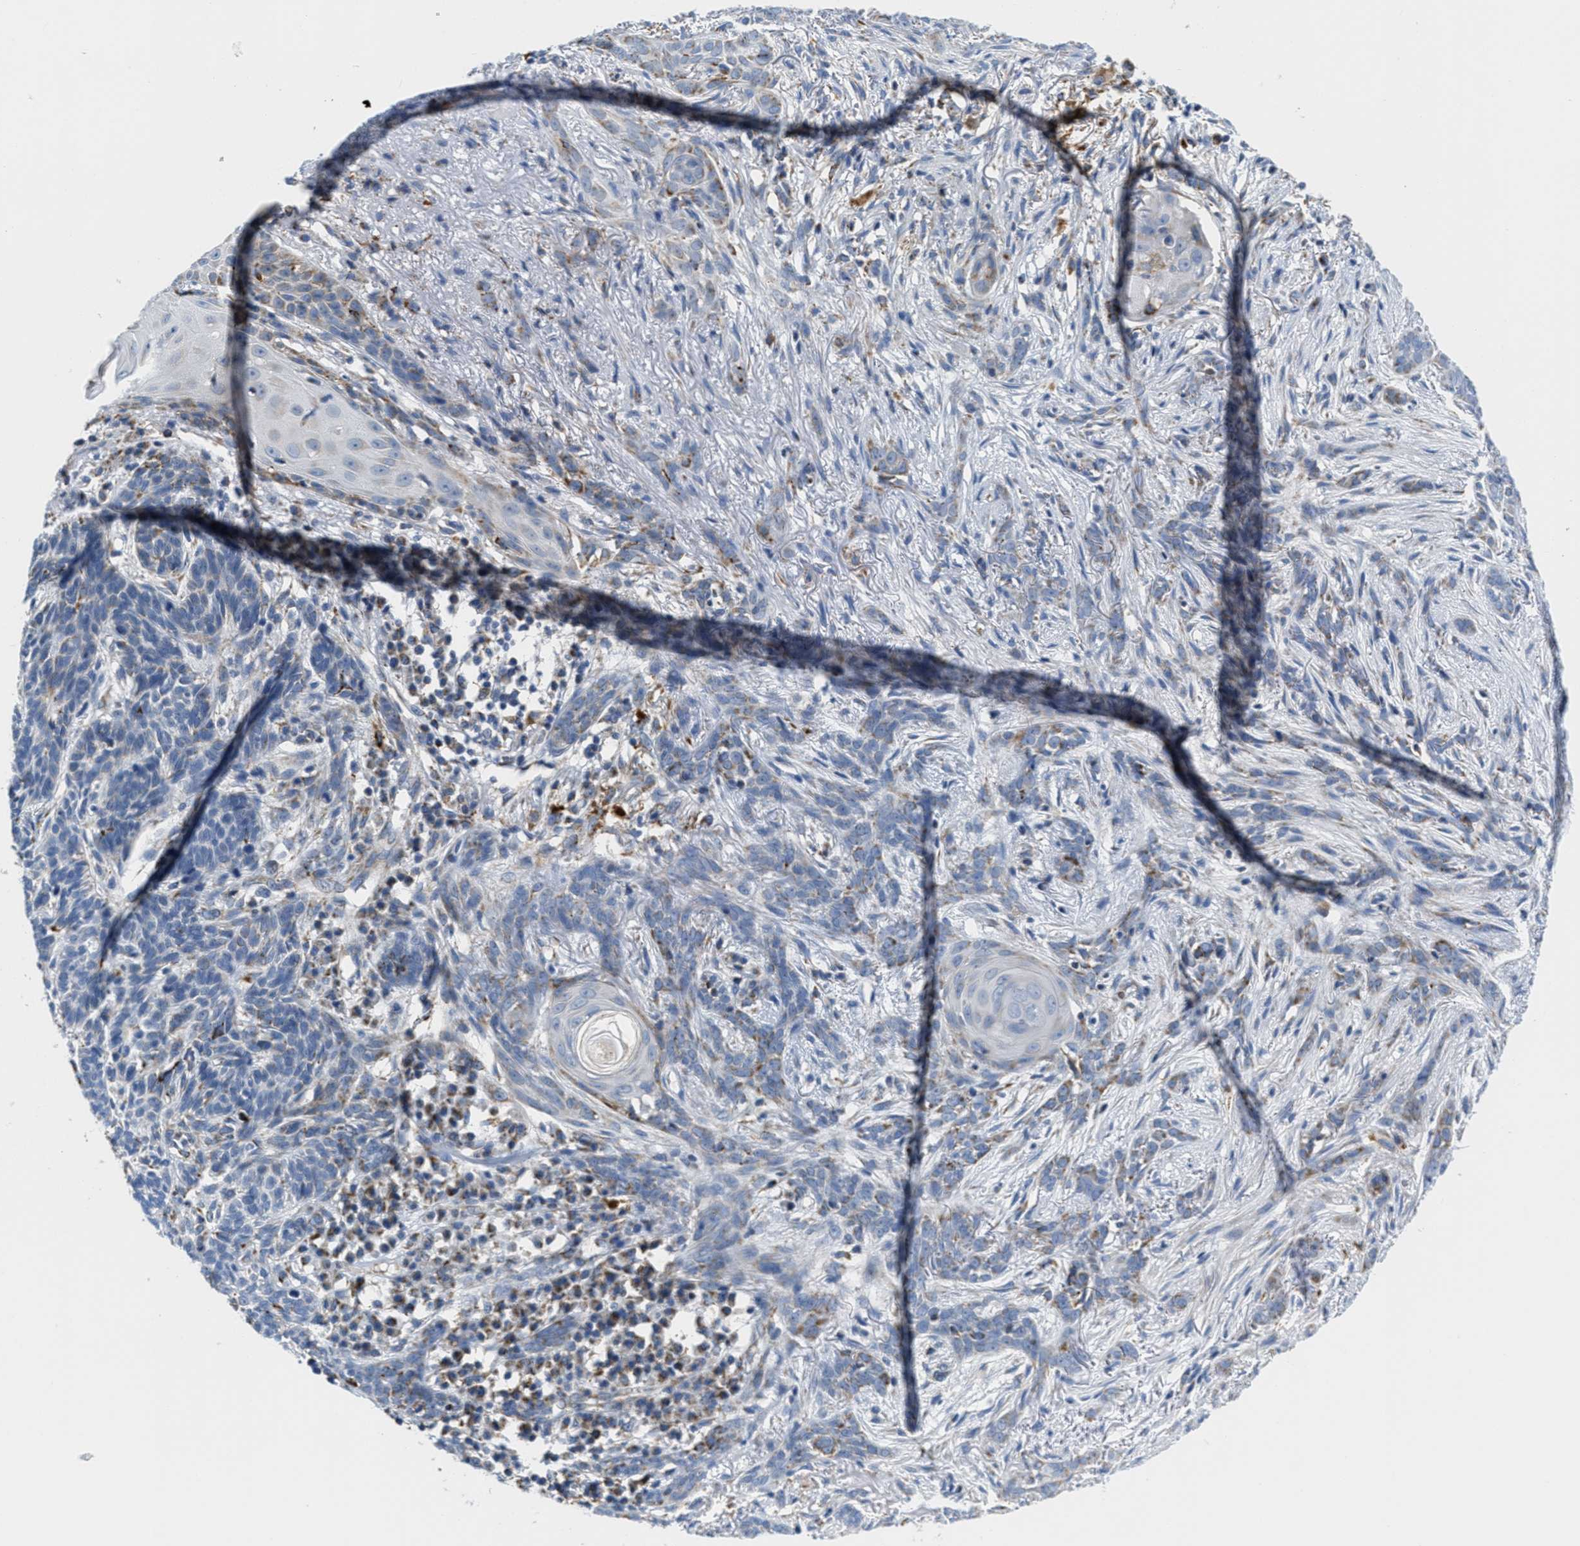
{"staining": {"intensity": "moderate", "quantity": "<25%", "location": "cytoplasmic/membranous"}, "tissue": "skin cancer", "cell_type": "Tumor cells", "image_type": "cancer", "snomed": [{"axis": "morphology", "description": "Basal cell carcinoma"}, {"axis": "morphology", "description": "Adnexal tumor, benign"}, {"axis": "topography", "description": "Skin"}], "caption": "Basal cell carcinoma (skin) stained with a brown dye demonstrates moderate cytoplasmic/membranous positive staining in about <25% of tumor cells.", "gene": "KCNJ5", "patient": {"sex": "female", "age": 42}}